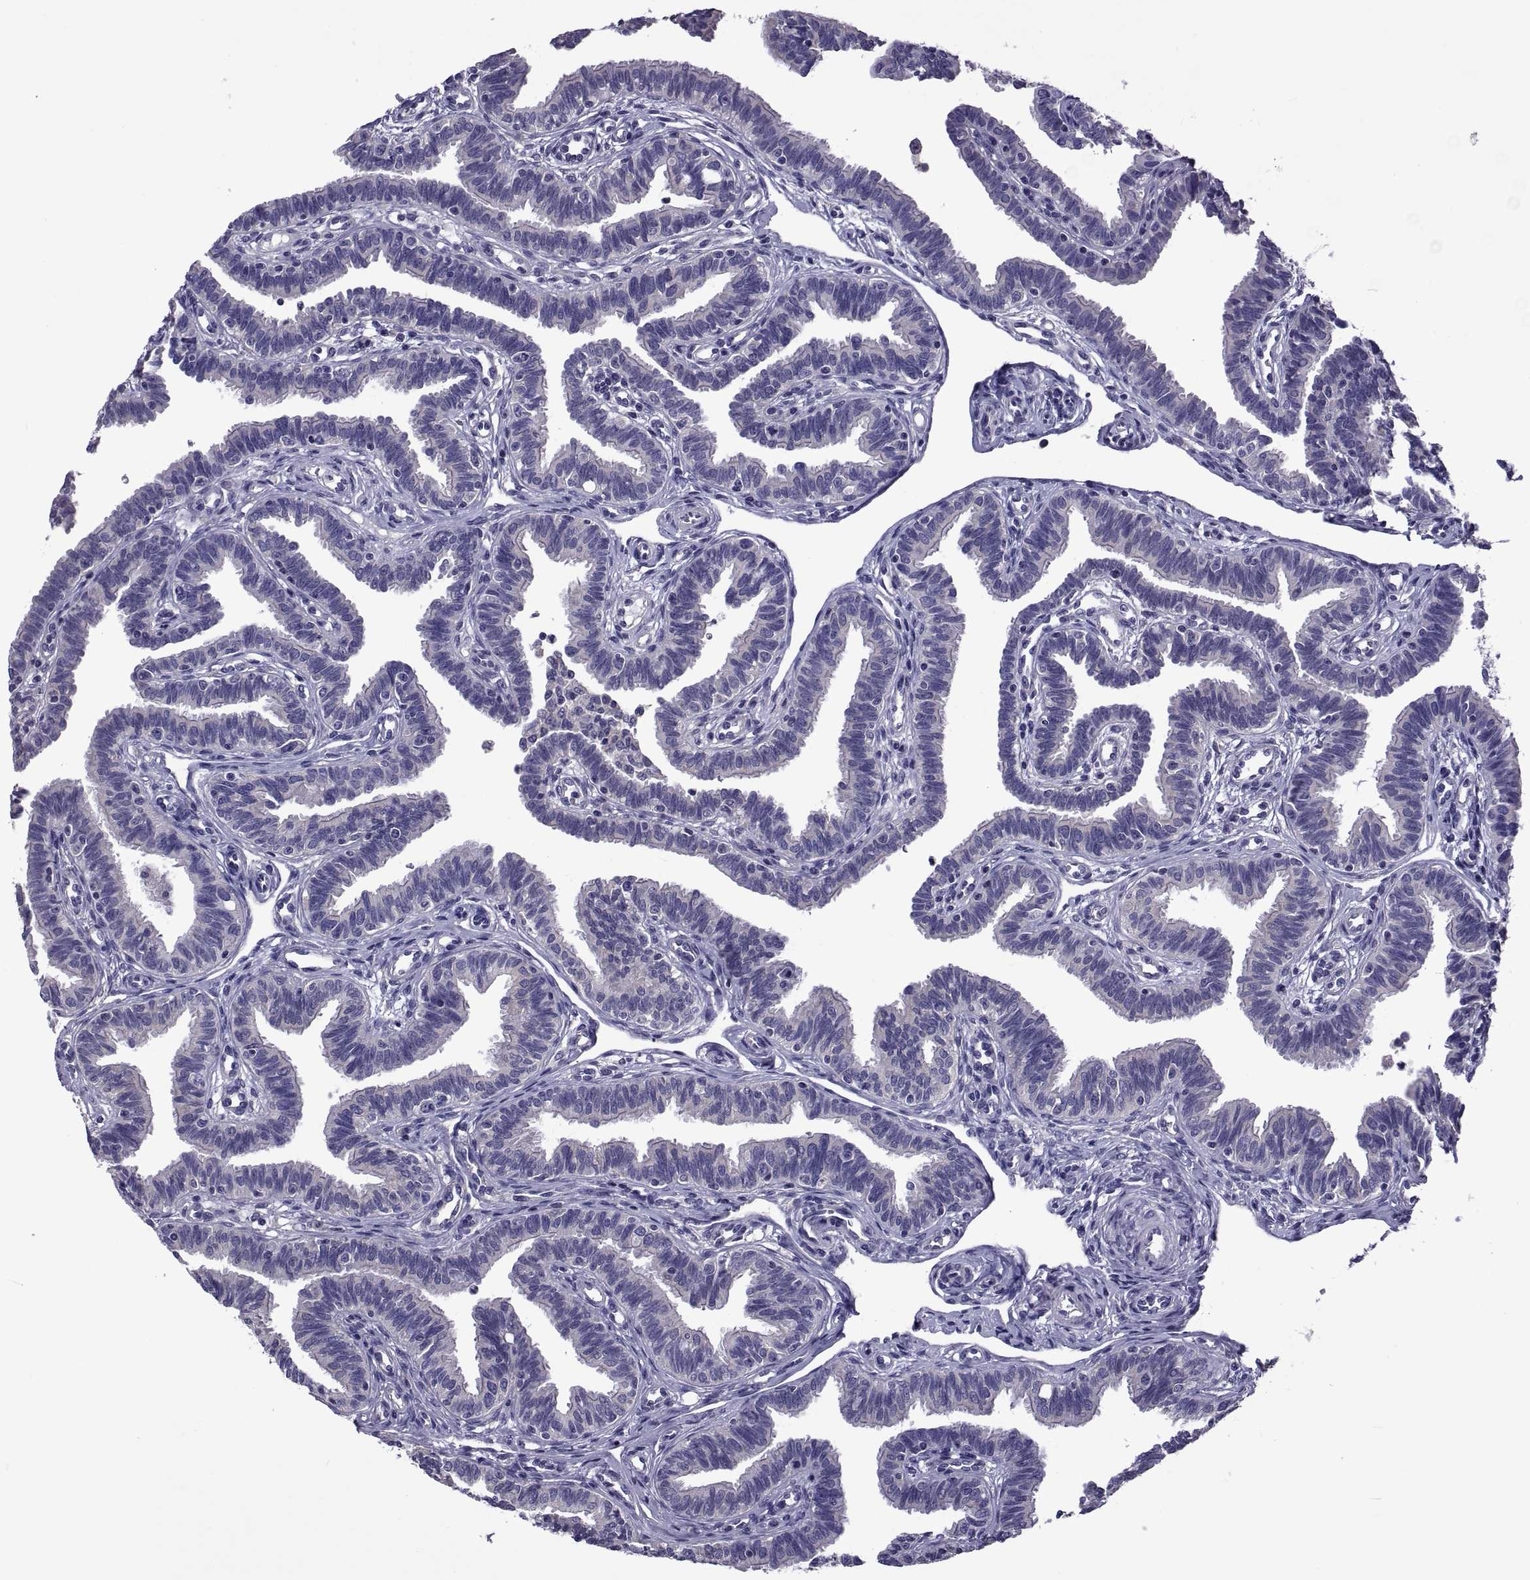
{"staining": {"intensity": "negative", "quantity": "none", "location": "none"}, "tissue": "fallopian tube", "cell_type": "Glandular cells", "image_type": "normal", "snomed": [{"axis": "morphology", "description": "Normal tissue, NOS"}, {"axis": "topography", "description": "Fallopian tube"}], "caption": "Immunohistochemistry photomicrograph of unremarkable fallopian tube: human fallopian tube stained with DAB (3,3'-diaminobenzidine) exhibits no significant protein expression in glandular cells.", "gene": "TMC3", "patient": {"sex": "female", "age": 36}}